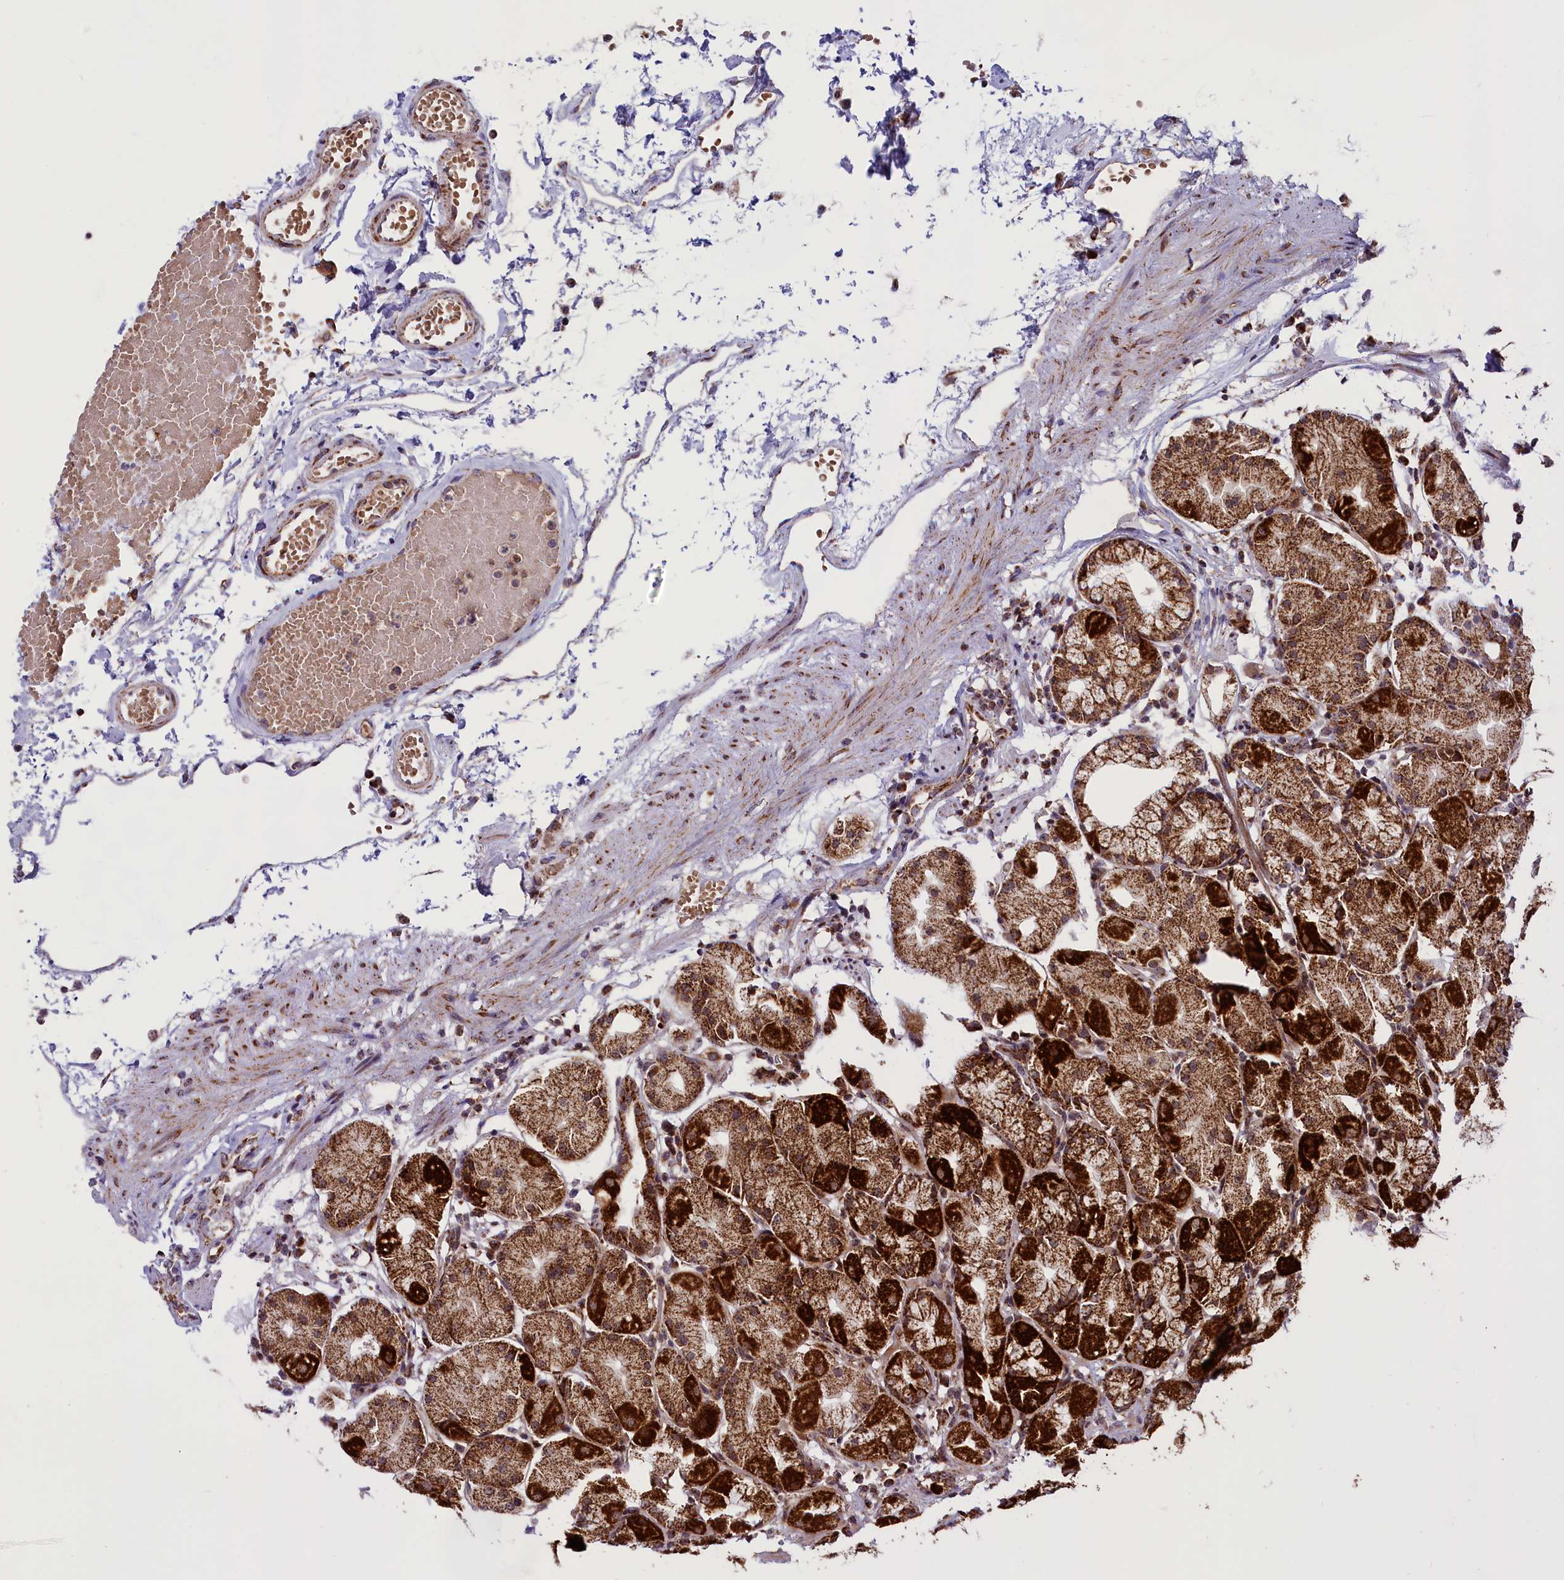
{"staining": {"intensity": "strong", "quantity": ">75%", "location": "cytoplasmic/membranous"}, "tissue": "stomach", "cell_type": "Glandular cells", "image_type": "normal", "snomed": [{"axis": "morphology", "description": "Normal tissue, NOS"}, {"axis": "topography", "description": "Stomach"}, {"axis": "topography", "description": "Stomach, lower"}], "caption": "Immunohistochemistry micrograph of normal stomach: human stomach stained using IHC shows high levels of strong protein expression localized specifically in the cytoplasmic/membranous of glandular cells, appearing as a cytoplasmic/membranous brown color.", "gene": "NDUFS5", "patient": {"sex": "female", "age": 75}}